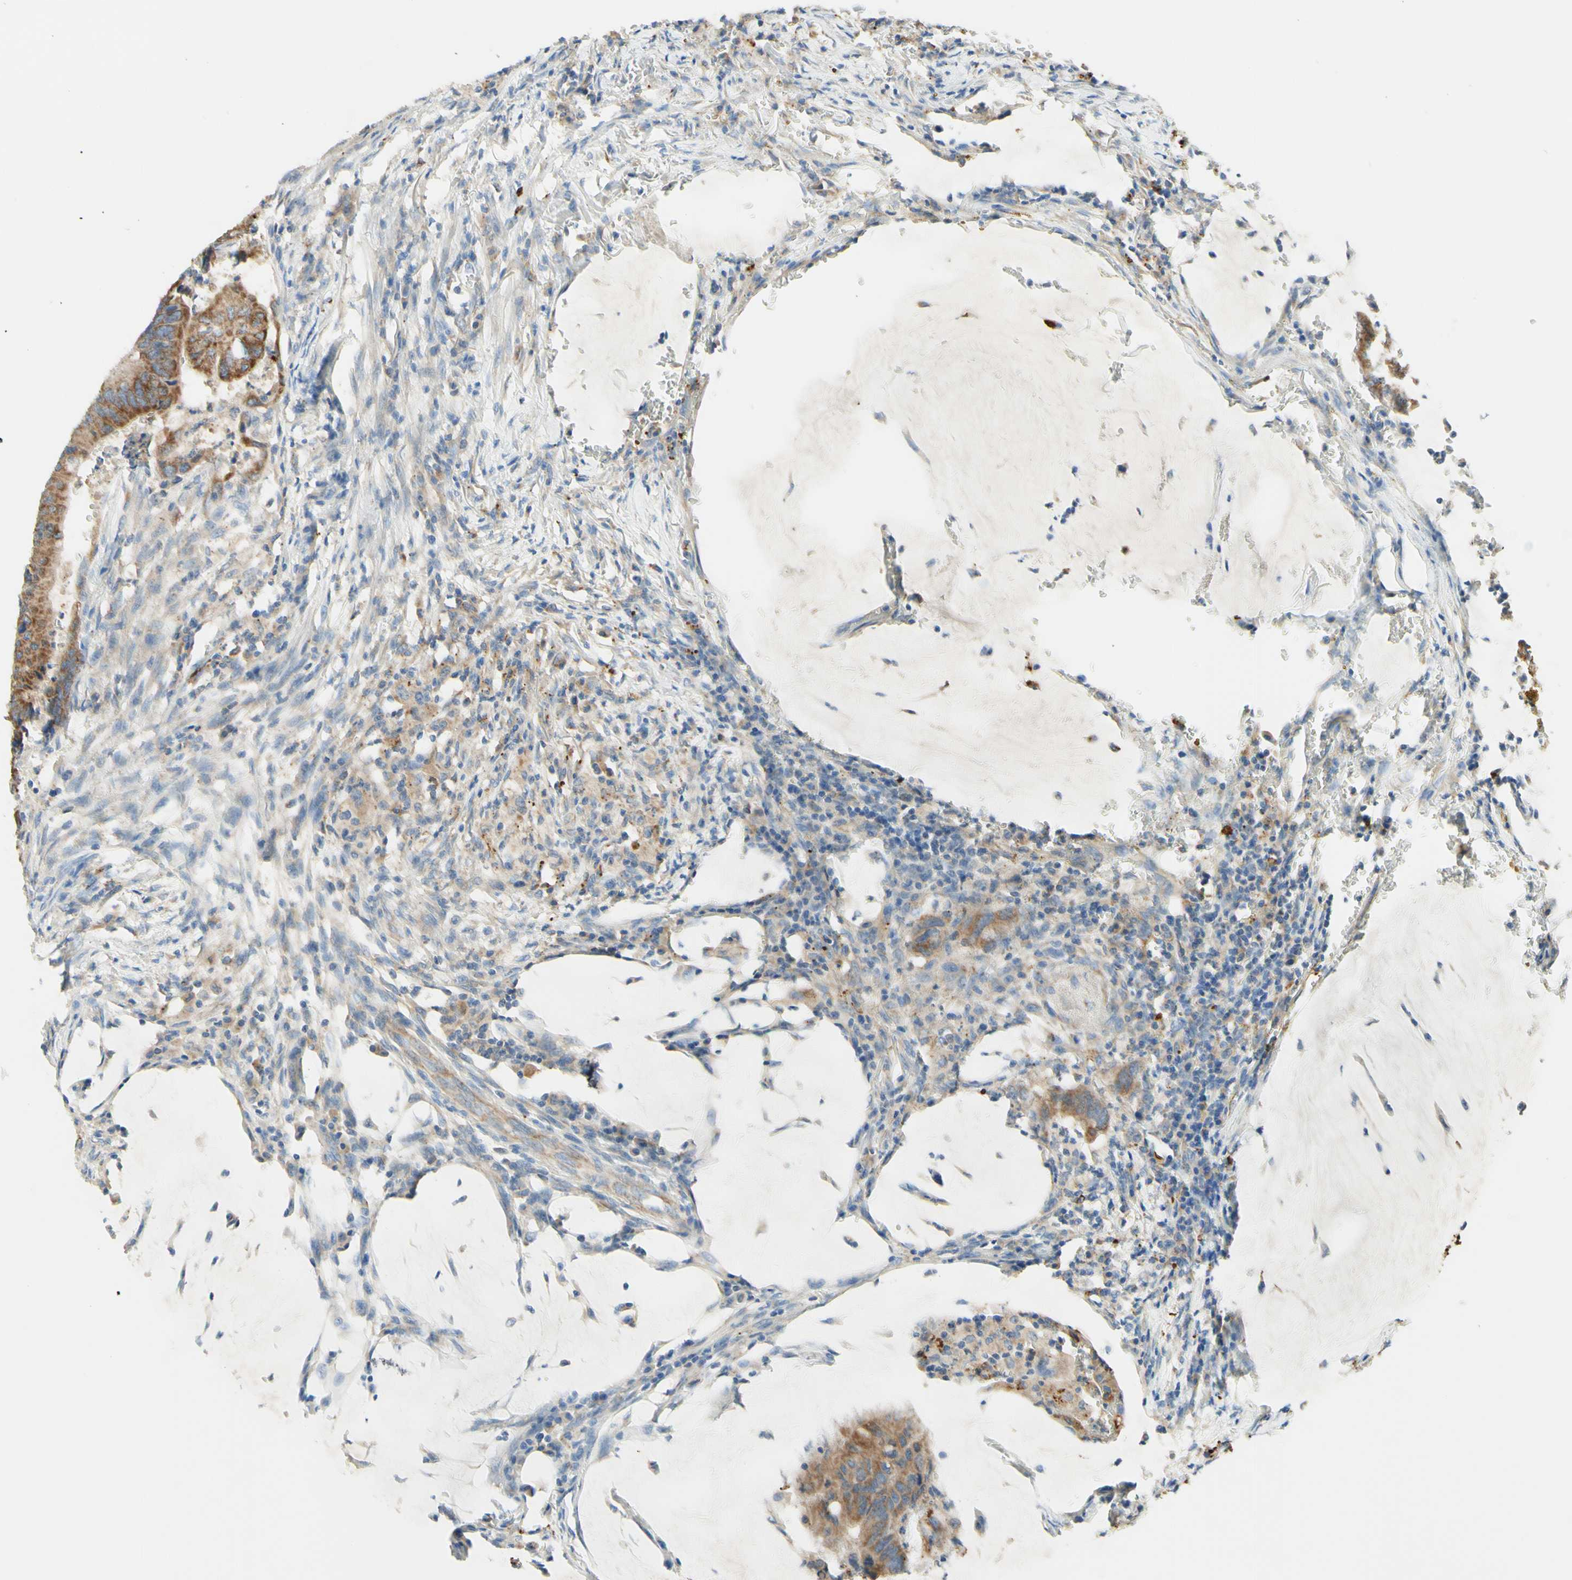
{"staining": {"intensity": "moderate", "quantity": ">75%", "location": "cytoplasmic/membranous"}, "tissue": "colorectal cancer", "cell_type": "Tumor cells", "image_type": "cancer", "snomed": [{"axis": "morphology", "description": "Normal tissue, NOS"}, {"axis": "morphology", "description": "Adenocarcinoma, NOS"}, {"axis": "topography", "description": "Rectum"}, {"axis": "topography", "description": "Peripheral nerve tissue"}], "caption": "This histopathology image exhibits IHC staining of human colorectal cancer, with medium moderate cytoplasmic/membranous staining in about >75% of tumor cells.", "gene": "ARMC10", "patient": {"sex": "male", "age": 92}}